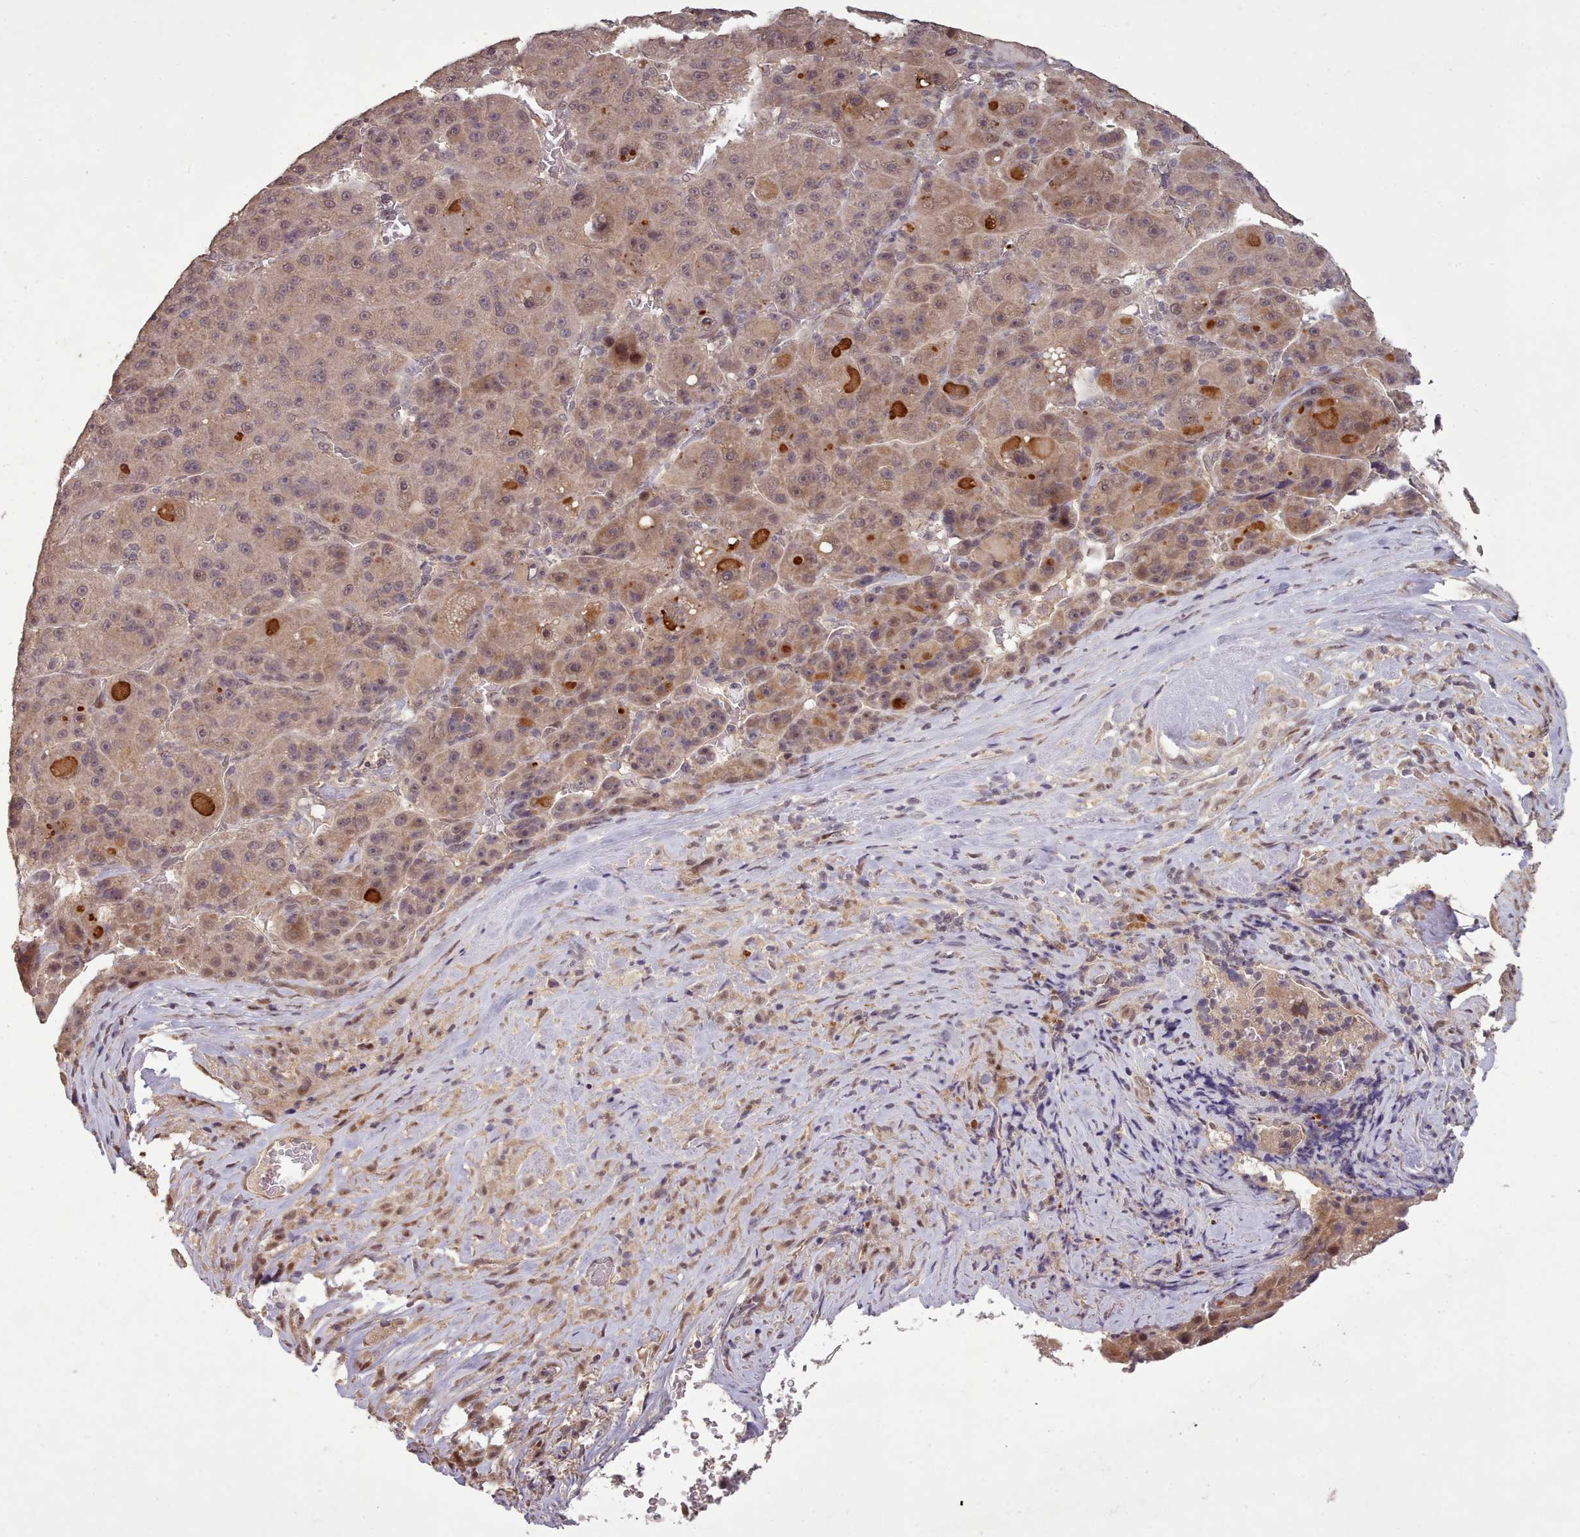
{"staining": {"intensity": "moderate", "quantity": "25%-75%", "location": "cytoplasmic/membranous,nuclear"}, "tissue": "liver cancer", "cell_type": "Tumor cells", "image_type": "cancer", "snomed": [{"axis": "morphology", "description": "Carcinoma, Hepatocellular, NOS"}, {"axis": "topography", "description": "Liver"}], "caption": "Immunohistochemistry (DAB (3,3'-diaminobenzidine)) staining of human liver cancer (hepatocellular carcinoma) shows moderate cytoplasmic/membranous and nuclear protein expression in approximately 25%-75% of tumor cells. (DAB IHC with brightfield microscopy, high magnification).", "gene": "CDC6", "patient": {"sex": "male", "age": 76}}